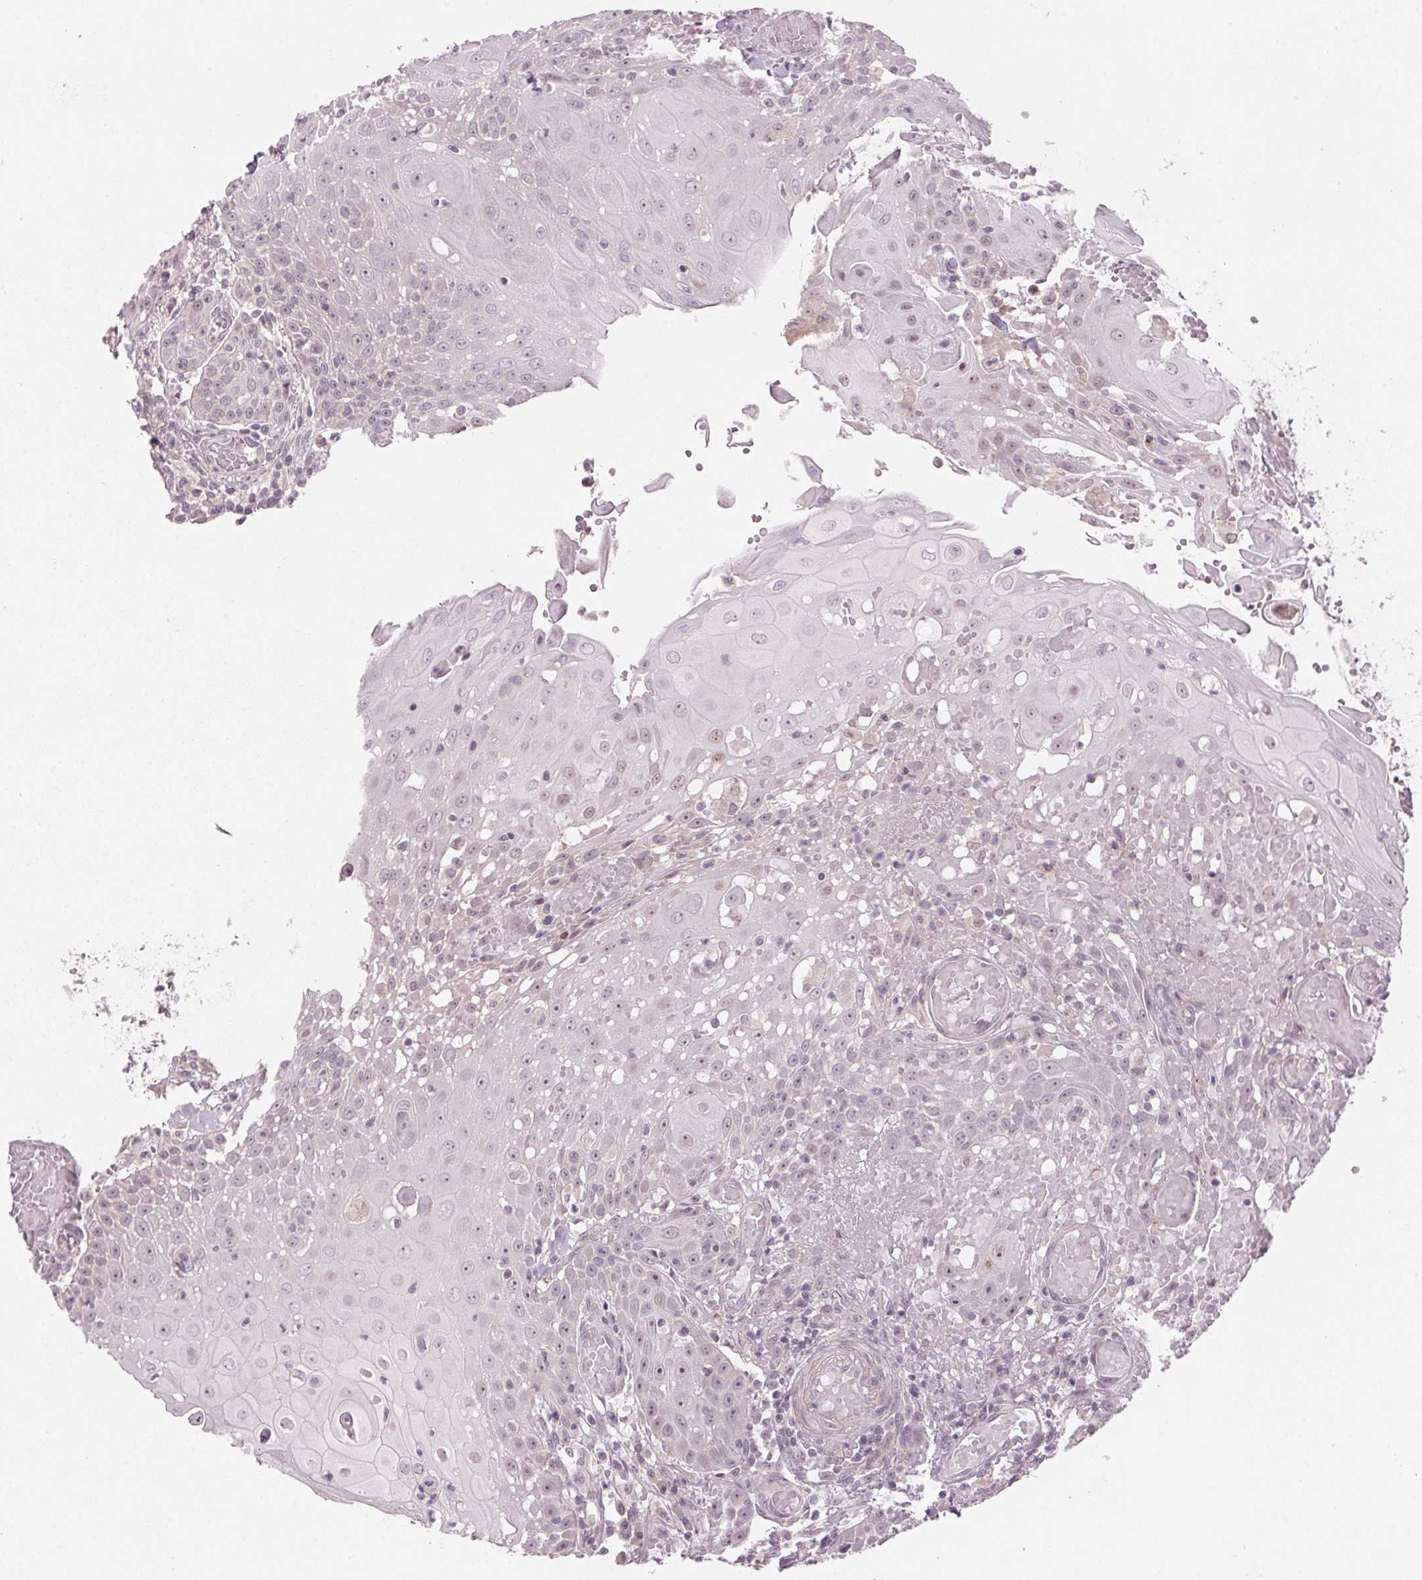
{"staining": {"intensity": "moderate", "quantity": "25%-75%", "location": "nuclear"}, "tissue": "head and neck cancer", "cell_type": "Tumor cells", "image_type": "cancer", "snomed": [{"axis": "morphology", "description": "Normal tissue, NOS"}, {"axis": "morphology", "description": "Squamous cell carcinoma, NOS"}, {"axis": "topography", "description": "Oral tissue"}, {"axis": "topography", "description": "Head-Neck"}], "caption": "Moderate nuclear staining is appreciated in about 25%-75% of tumor cells in head and neck cancer.", "gene": "TMED6", "patient": {"sex": "female", "age": 55}}